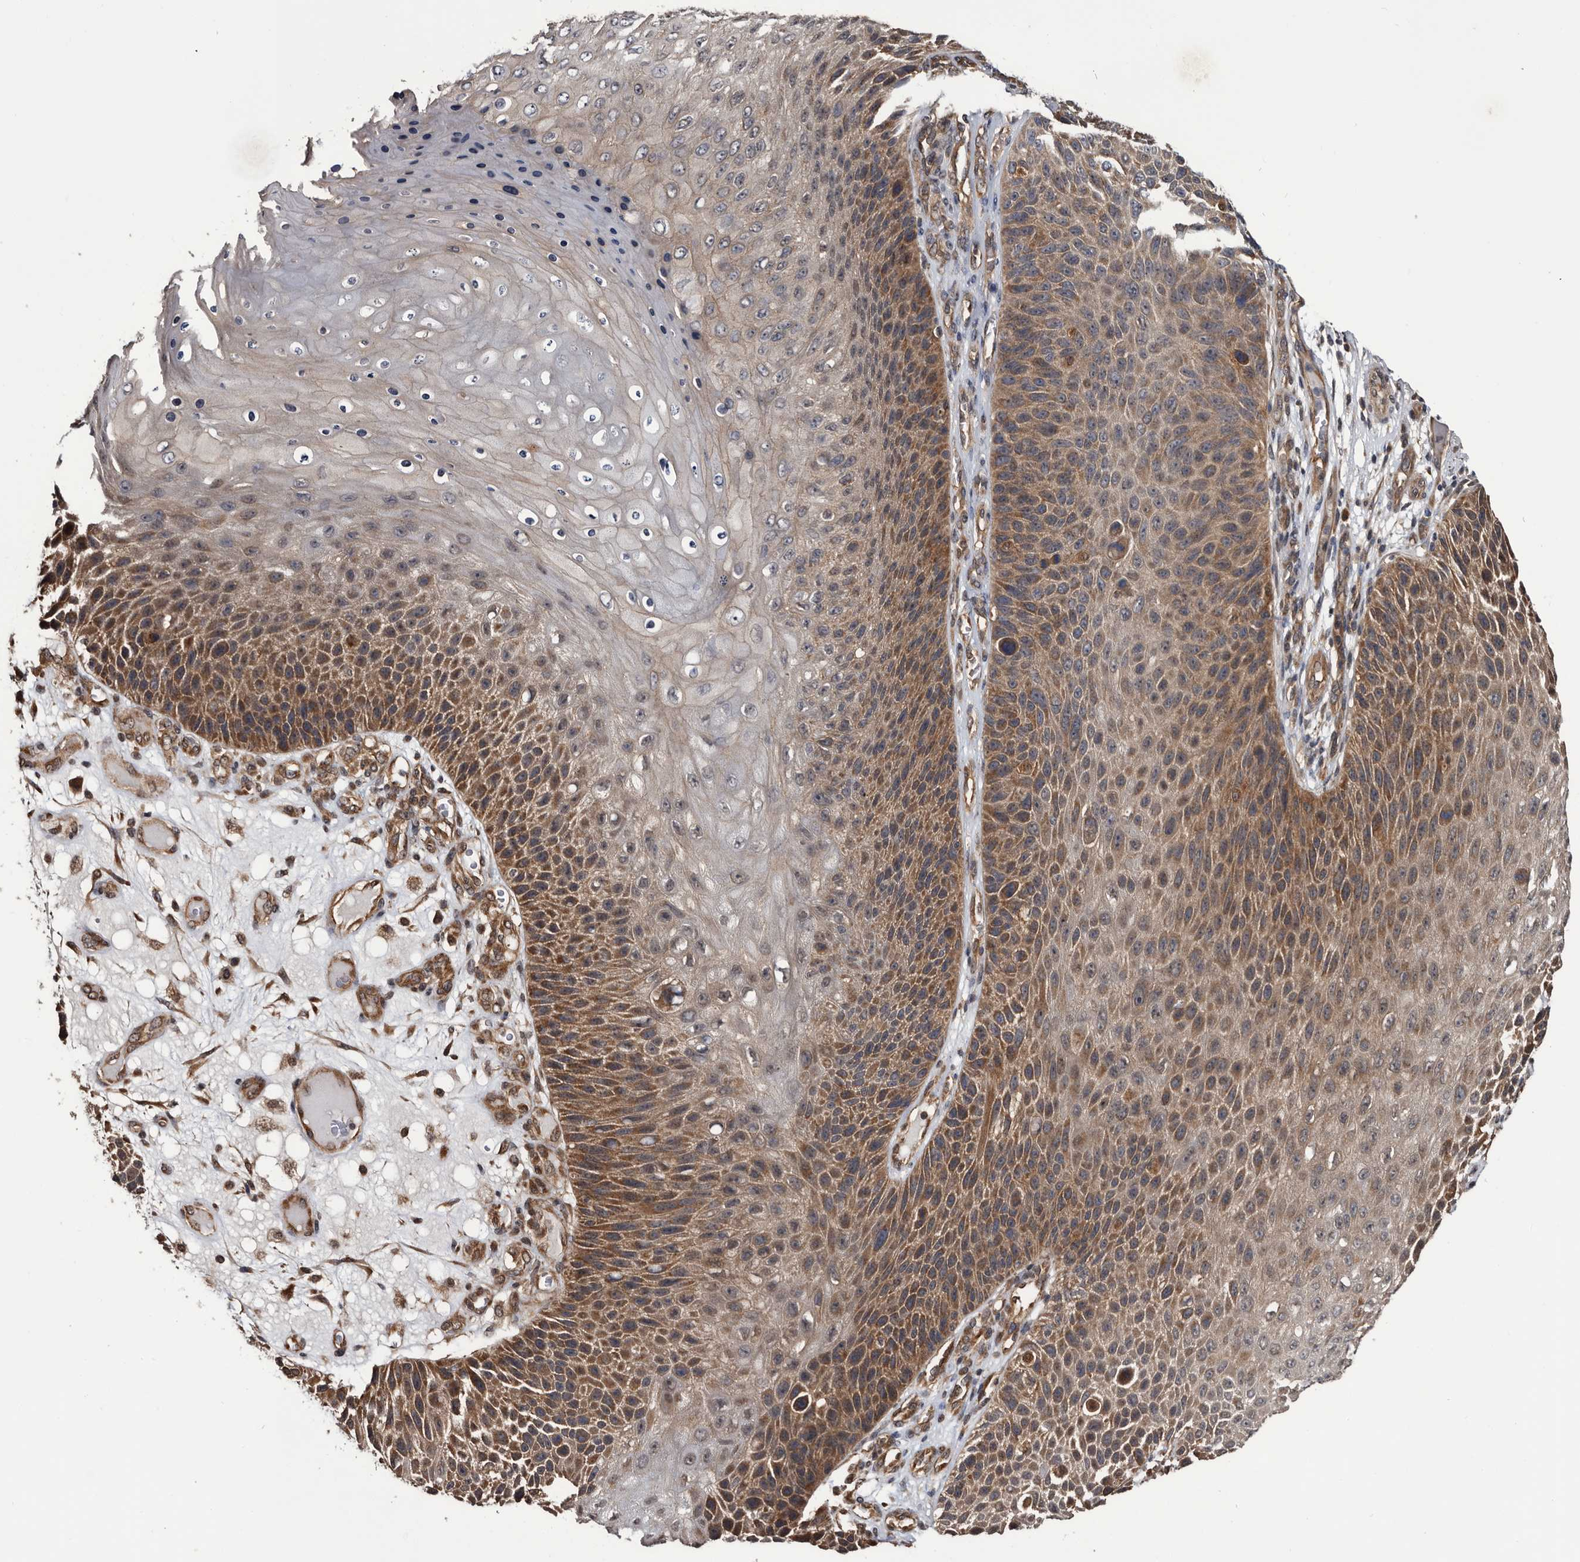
{"staining": {"intensity": "moderate", "quantity": ">75%", "location": "cytoplasmic/membranous"}, "tissue": "skin cancer", "cell_type": "Tumor cells", "image_type": "cancer", "snomed": [{"axis": "morphology", "description": "Squamous cell carcinoma, NOS"}, {"axis": "topography", "description": "Skin"}], "caption": "Tumor cells exhibit medium levels of moderate cytoplasmic/membranous staining in approximately >75% of cells in skin cancer (squamous cell carcinoma).", "gene": "TTI2", "patient": {"sex": "female", "age": 88}}